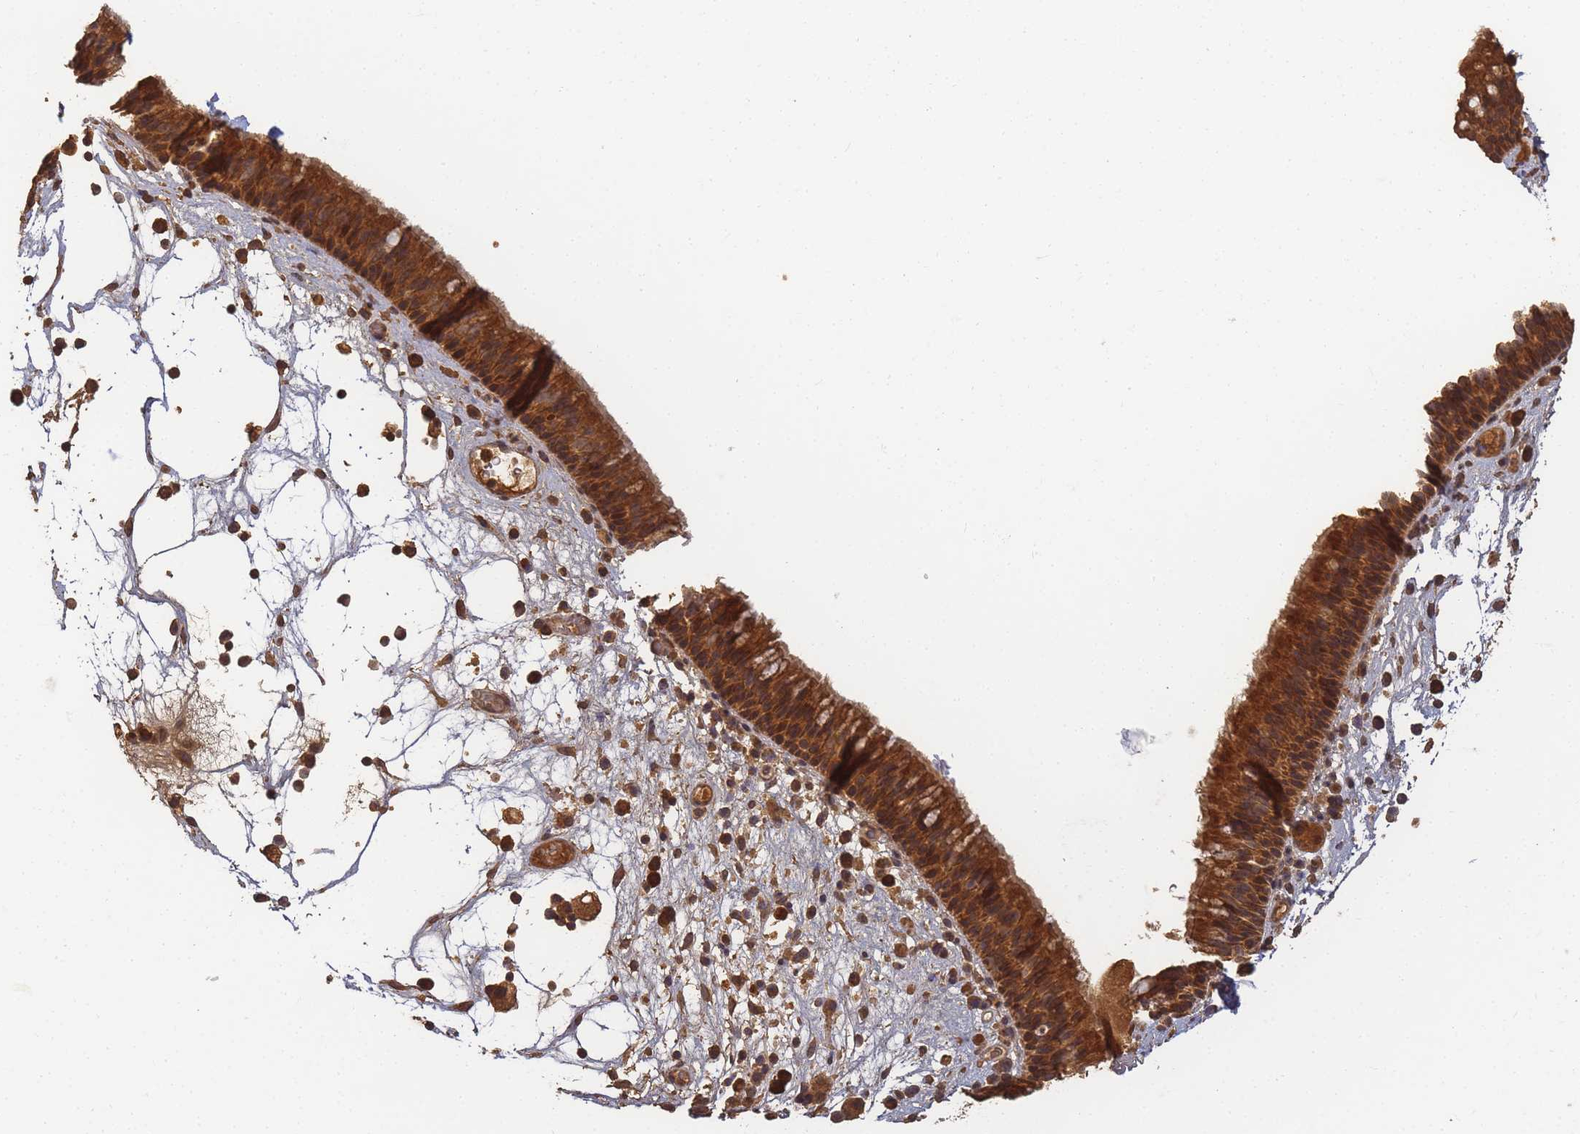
{"staining": {"intensity": "strong", "quantity": ">75%", "location": "cytoplasmic/membranous"}, "tissue": "nasopharynx", "cell_type": "Respiratory epithelial cells", "image_type": "normal", "snomed": [{"axis": "morphology", "description": "Normal tissue, NOS"}, {"axis": "morphology", "description": "Inflammation, NOS"}, {"axis": "morphology", "description": "Malignant melanoma, Metastatic site"}, {"axis": "topography", "description": "Nasopharynx"}], "caption": "Strong cytoplasmic/membranous expression is appreciated in approximately >75% of respiratory epithelial cells in benign nasopharynx. (brown staining indicates protein expression, while blue staining denotes nuclei).", "gene": "ALKBH1", "patient": {"sex": "male", "age": 70}}